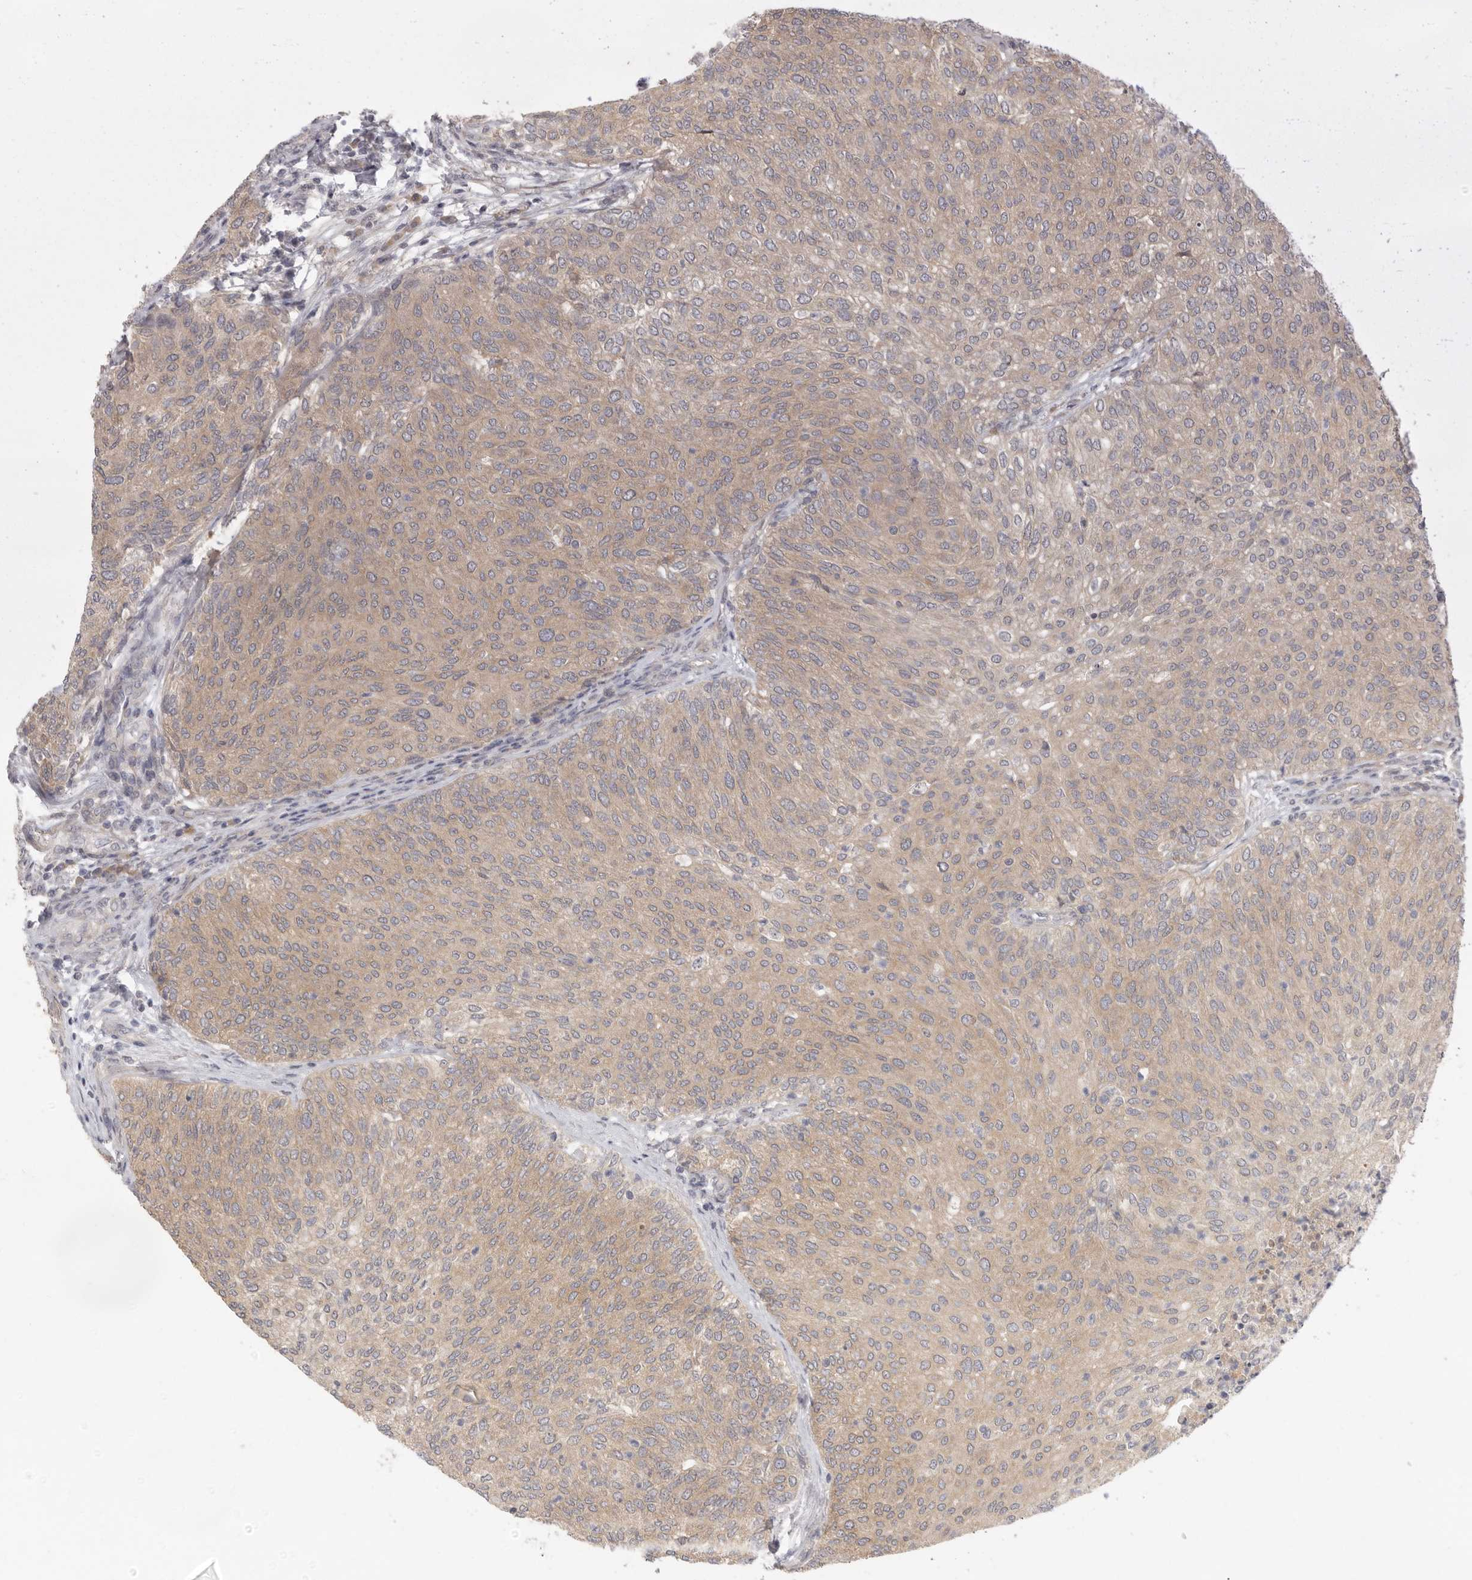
{"staining": {"intensity": "weak", "quantity": ">75%", "location": "cytoplasmic/membranous"}, "tissue": "urothelial cancer", "cell_type": "Tumor cells", "image_type": "cancer", "snomed": [{"axis": "morphology", "description": "Urothelial carcinoma, Low grade"}, {"axis": "topography", "description": "Urinary bladder"}], "caption": "Approximately >75% of tumor cells in human urothelial cancer show weak cytoplasmic/membranous protein staining as visualized by brown immunohistochemical staining.", "gene": "AHDC1", "patient": {"sex": "female", "age": 79}}